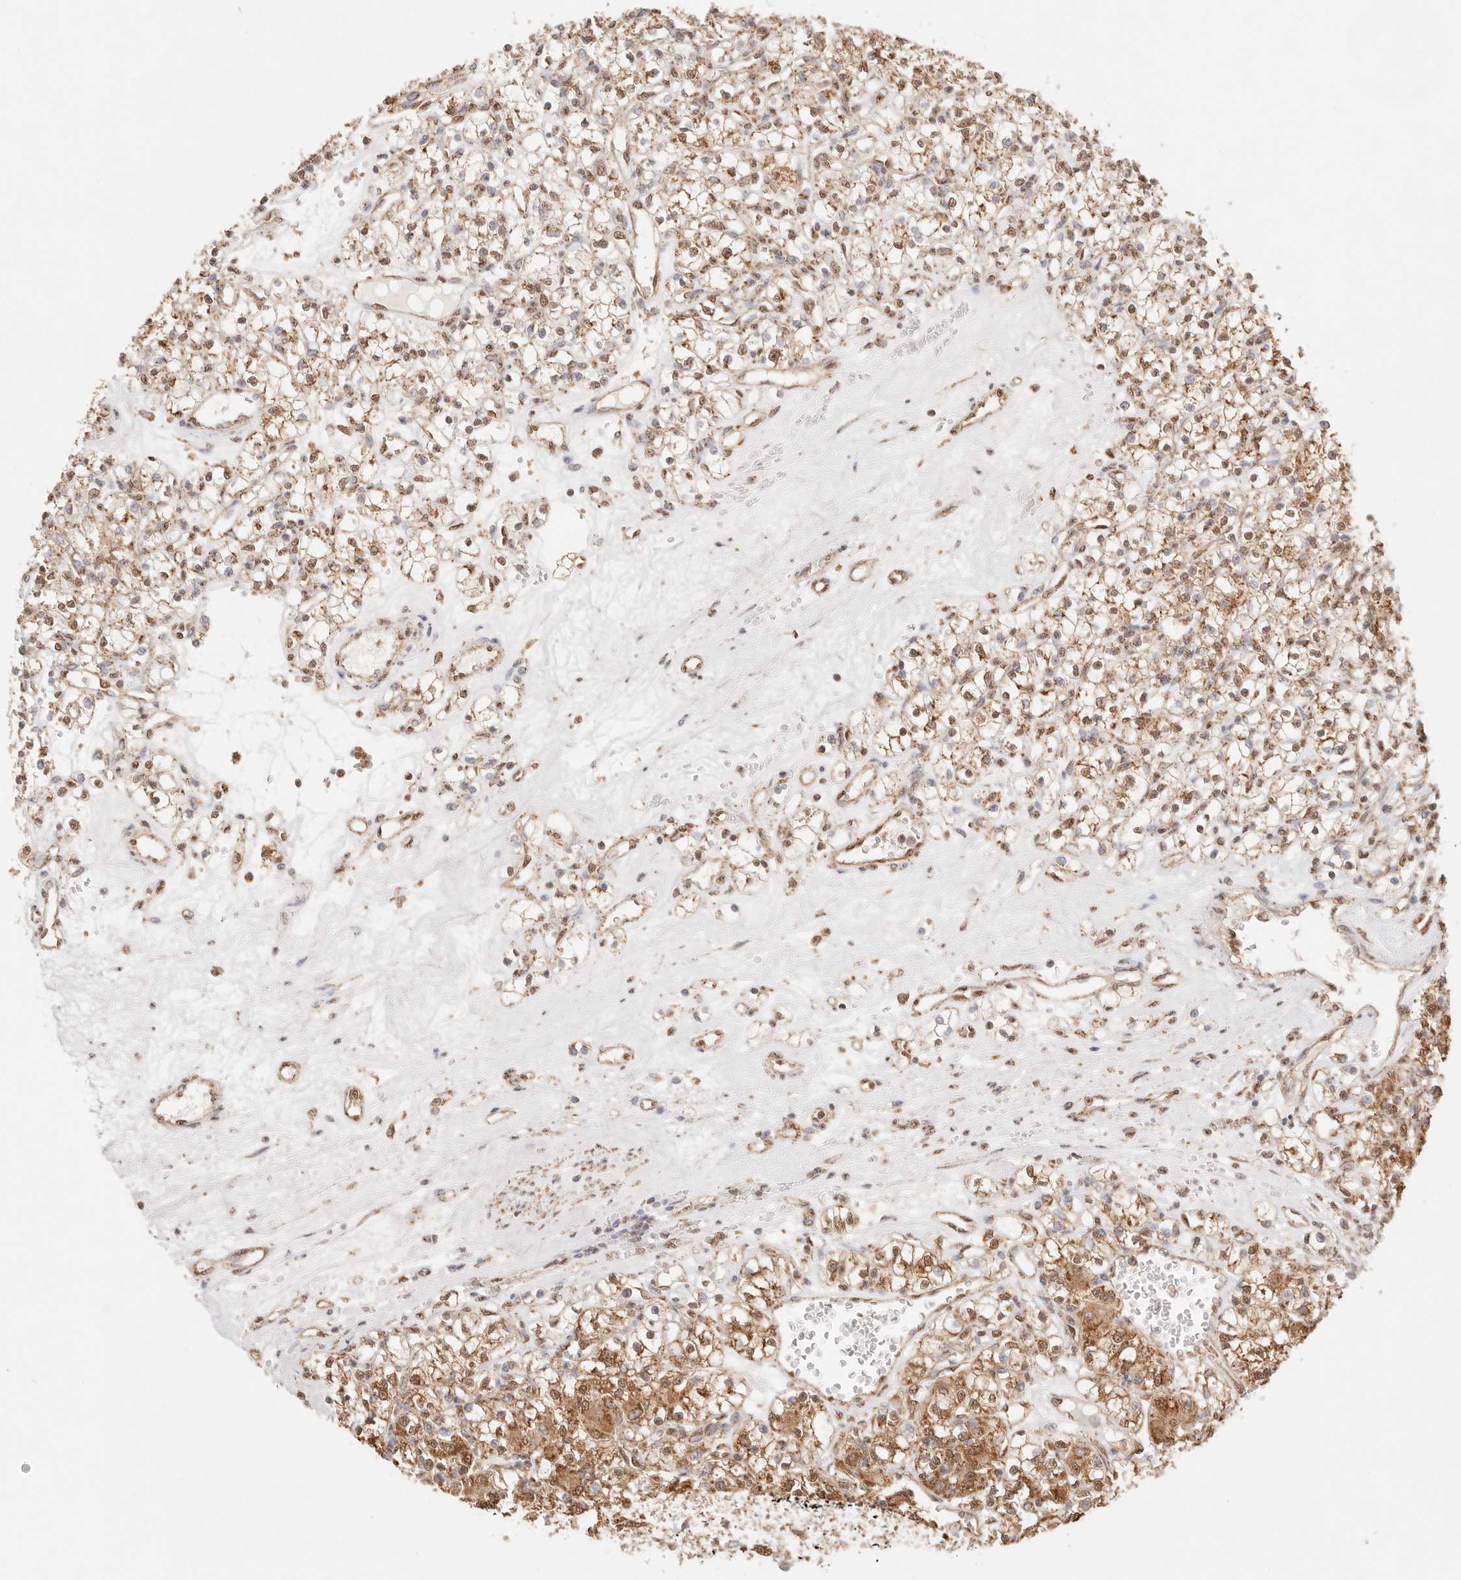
{"staining": {"intensity": "moderate", "quantity": ">75%", "location": "cytoplasmic/membranous,nuclear"}, "tissue": "renal cancer", "cell_type": "Tumor cells", "image_type": "cancer", "snomed": [{"axis": "morphology", "description": "Adenocarcinoma, NOS"}, {"axis": "topography", "description": "Kidney"}], "caption": "Moderate cytoplasmic/membranous and nuclear positivity for a protein is identified in approximately >75% of tumor cells of renal cancer (adenocarcinoma) using IHC.", "gene": "IL1R2", "patient": {"sex": "female", "age": 59}}